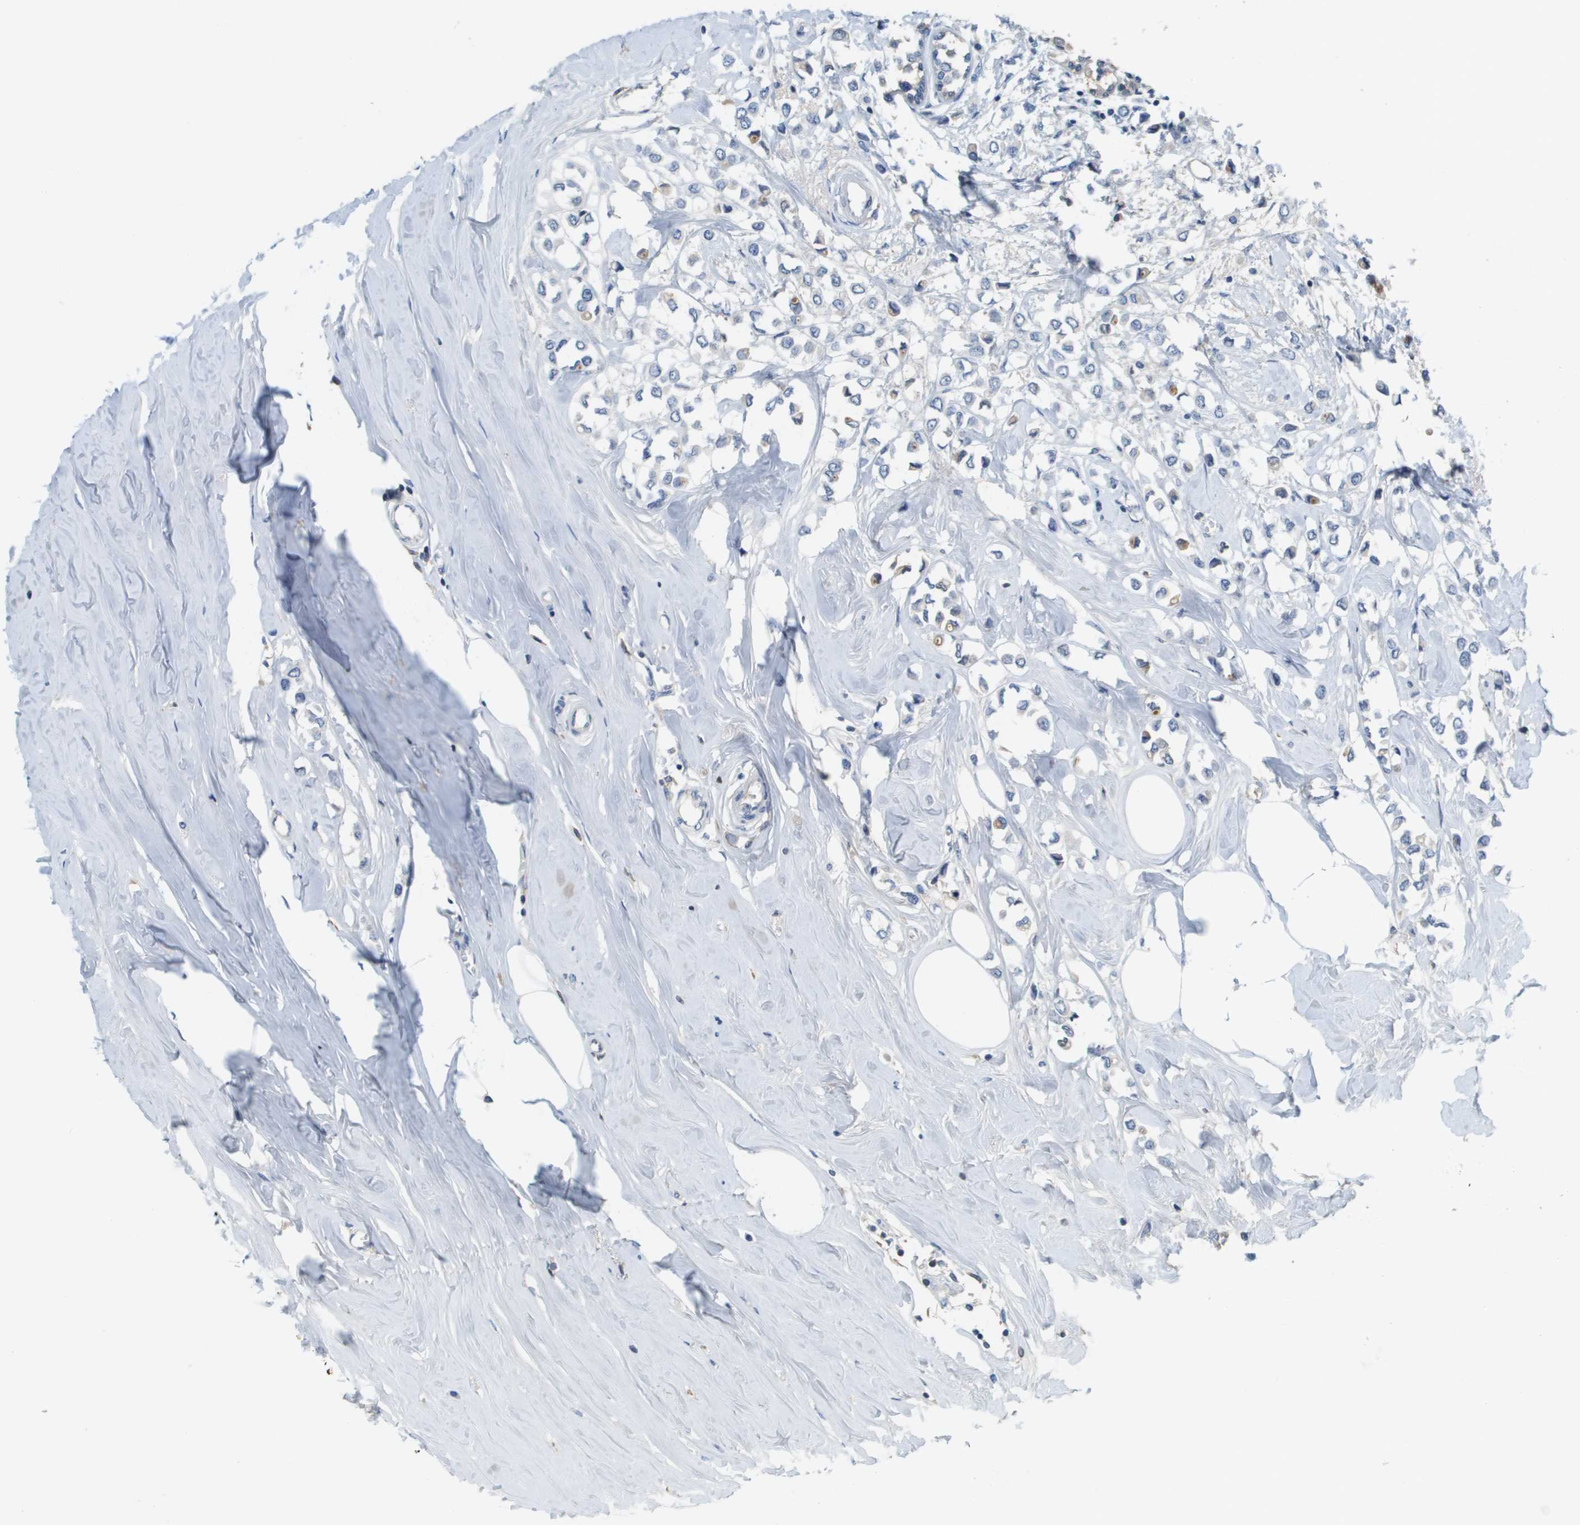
{"staining": {"intensity": "negative", "quantity": "none", "location": "none"}, "tissue": "breast cancer", "cell_type": "Tumor cells", "image_type": "cancer", "snomed": [{"axis": "morphology", "description": "Lobular carcinoma"}, {"axis": "topography", "description": "Breast"}], "caption": "This micrograph is of lobular carcinoma (breast) stained with immunohistochemistry to label a protein in brown with the nuclei are counter-stained blue. There is no positivity in tumor cells.", "gene": "SLC16A3", "patient": {"sex": "female", "age": 51}}